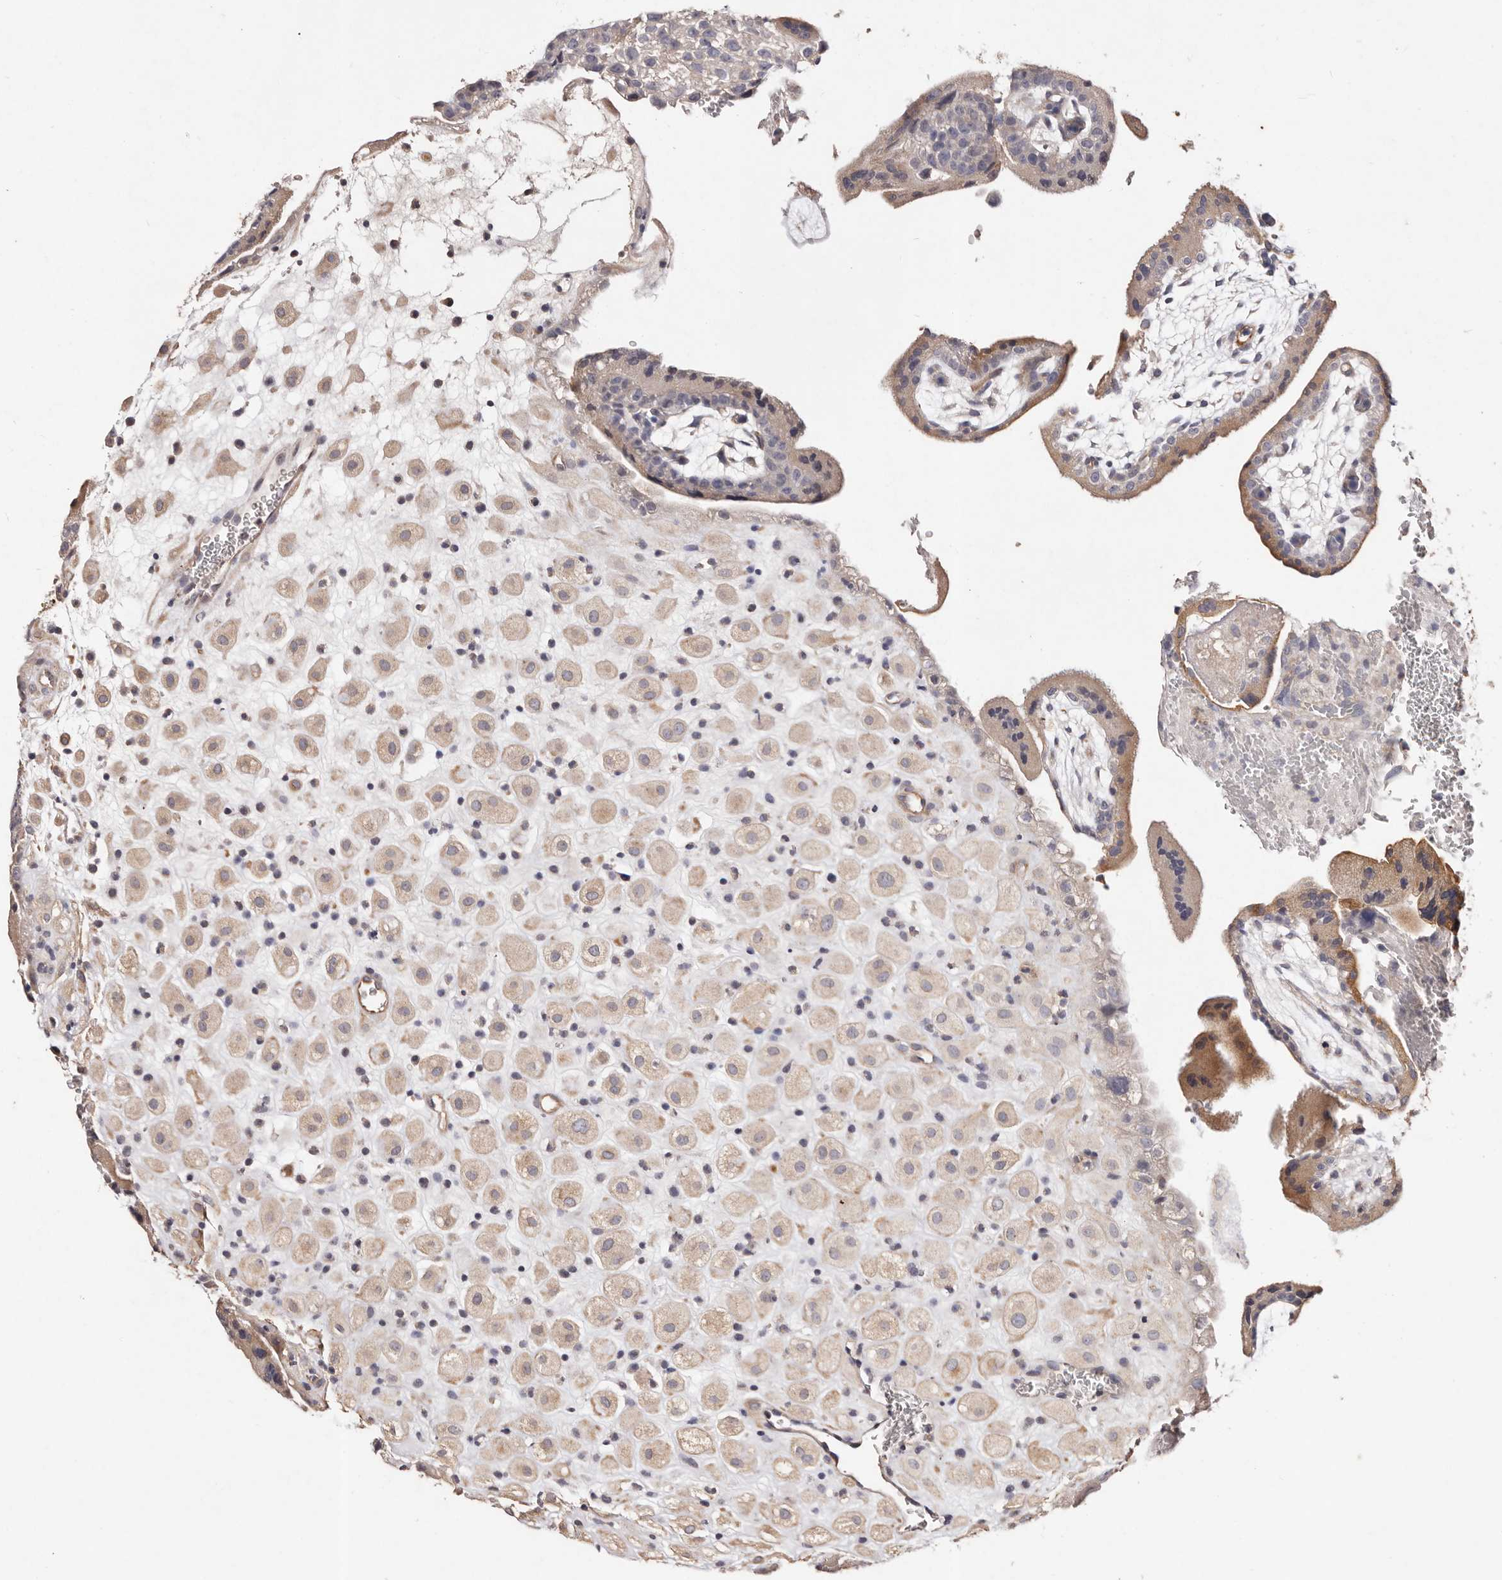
{"staining": {"intensity": "moderate", "quantity": ">75%", "location": "cytoplasmic/membranous"}, "tissue": "placenta", "cell_type": "Trophoblastic cells", "image_type": "normal", "snomed": [{"axis": "morphology", "description": "Normal tissue, NOS"}, {"axis": "topography", "description": "Placenta"}], "caption": "Protein expression analysis of normal placenta demonstrates moderate cytoplasmic/membranous expression in about >75% of trophoblastic cells.", "gene": "THBS3", "patient": {"sex": "female", "age": 35}}